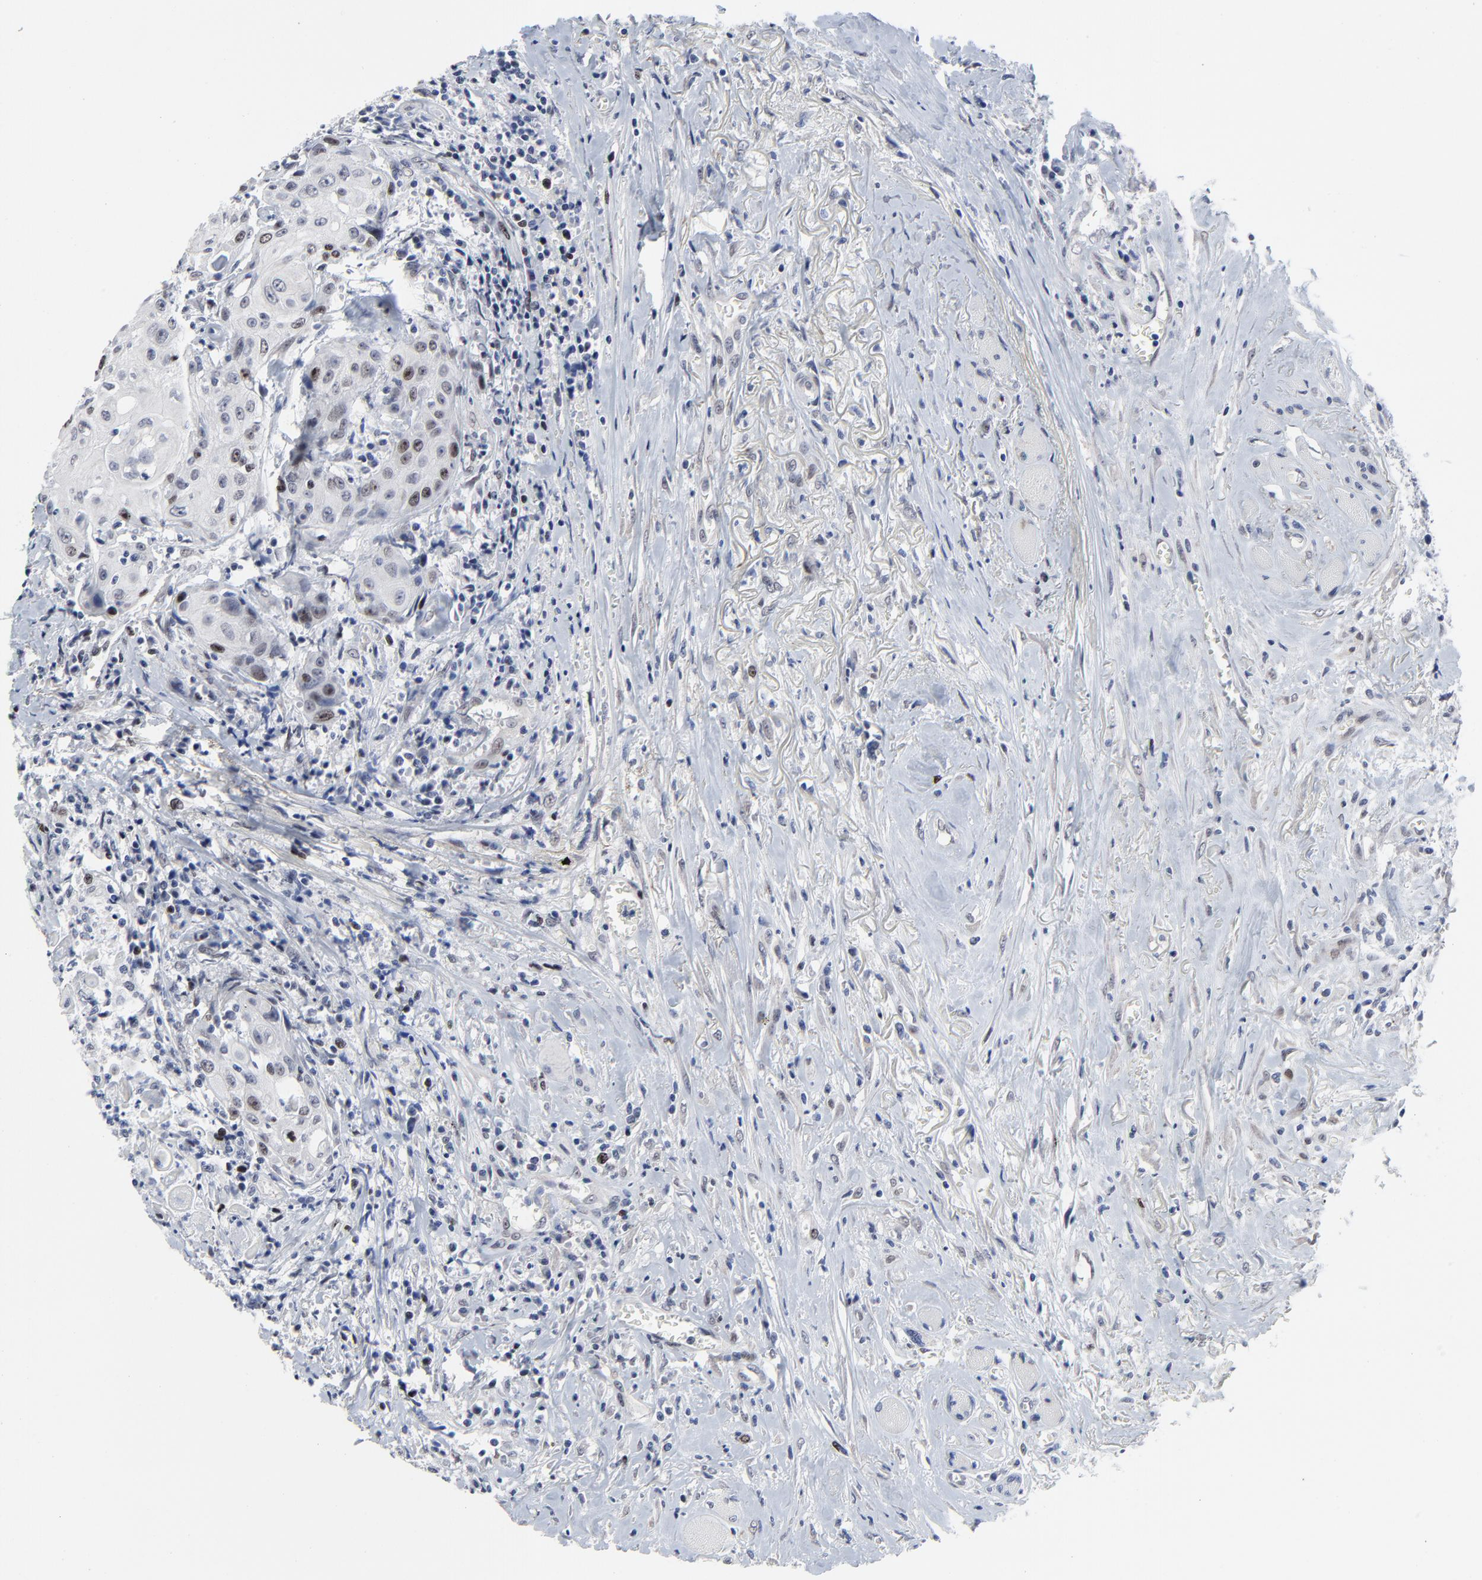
{"staining": {"intensity": "moderate", "quantity": "25%-75%", "location": "nuclear"}, "tissue": "head and neck cancer", "cell_type": "Tumor cells", "image_type": "cancer", "snomed": [{"axis": "morphology", "description": "Squamous cell carcinoma, NOS"}, {"axis": "topography", "description": "Oral tissue"}, {"axis": "topography", "description": "Head-Neck"}], "caption": "This photomicrograph displays head and neck cancer stained with IHC to label a protein in brown. The nuclear of tumor cells show moderate positivity for the protein. Nuclei are counter-stained blue.", "gene": "ZNF589", "patient": {"sex": "female", "age": 82}}